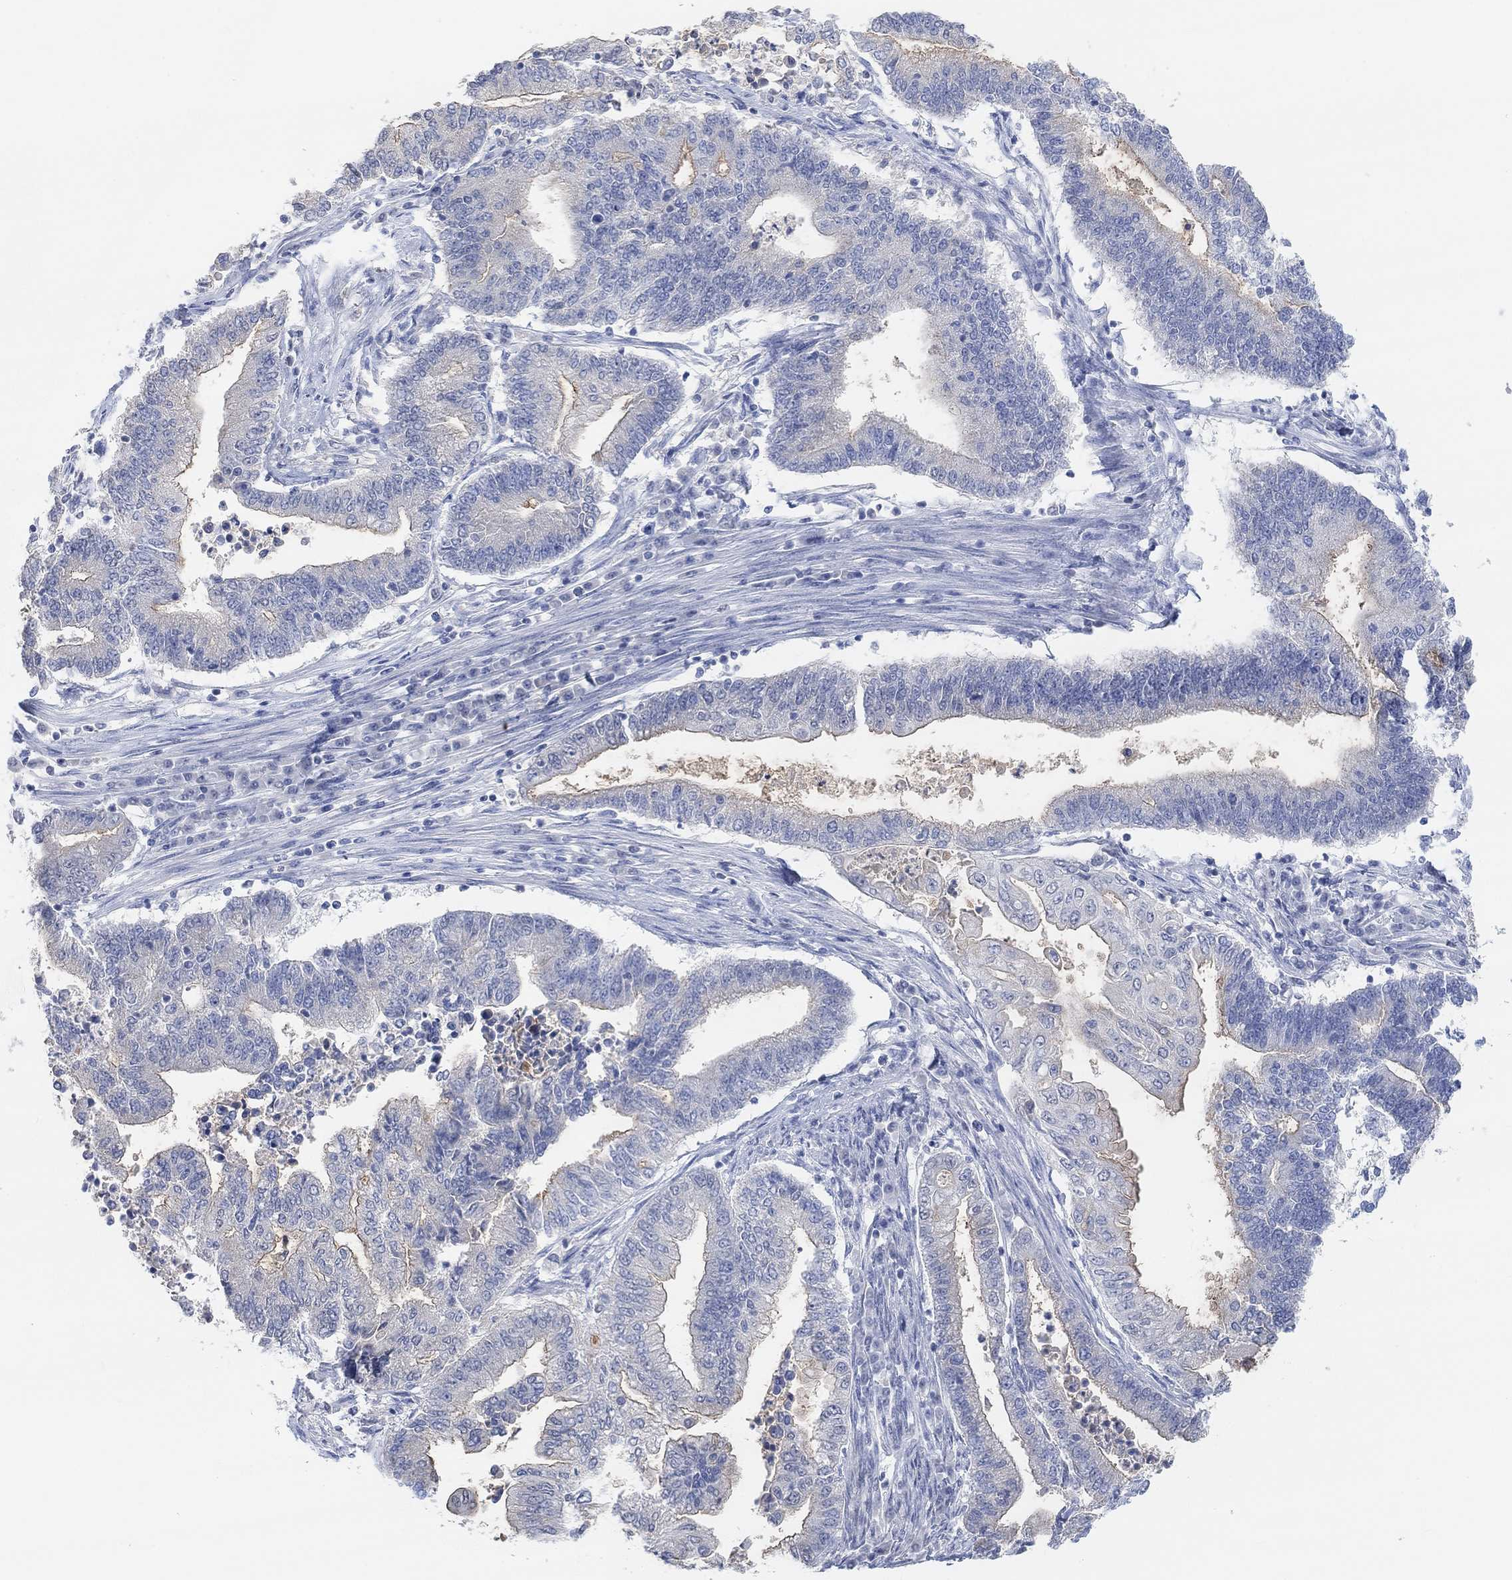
{"staining": {"intensity": "strong", "quantity": "<25%", "location": "cytoplasmic/membranous"}, "tissue": "endometrial cancer", "cell_type": "Tumor cells", "image_type": "cancer", "snomed": [{"axis": "morphology", "description": "Adenocarcinoma, NOS"}, {"axis": "topography", "description": "Uterus"}, {"axis": "topography", "description": "Endometrium"}], "caption": "Immunohistochemistry (IHC) photomicrograph of neoplastic tissue: endometrial adenocarcinoma stained using immunohistochemistry (IHC) exhibits medium levels of strong protein expression localized specifically in the cytoplasmic/membranous of tumor cells, appearing as a cytoplasmic/membranous brown color.", "gene": "MUC1", "patient": {"sex": "female", "age": 54}}